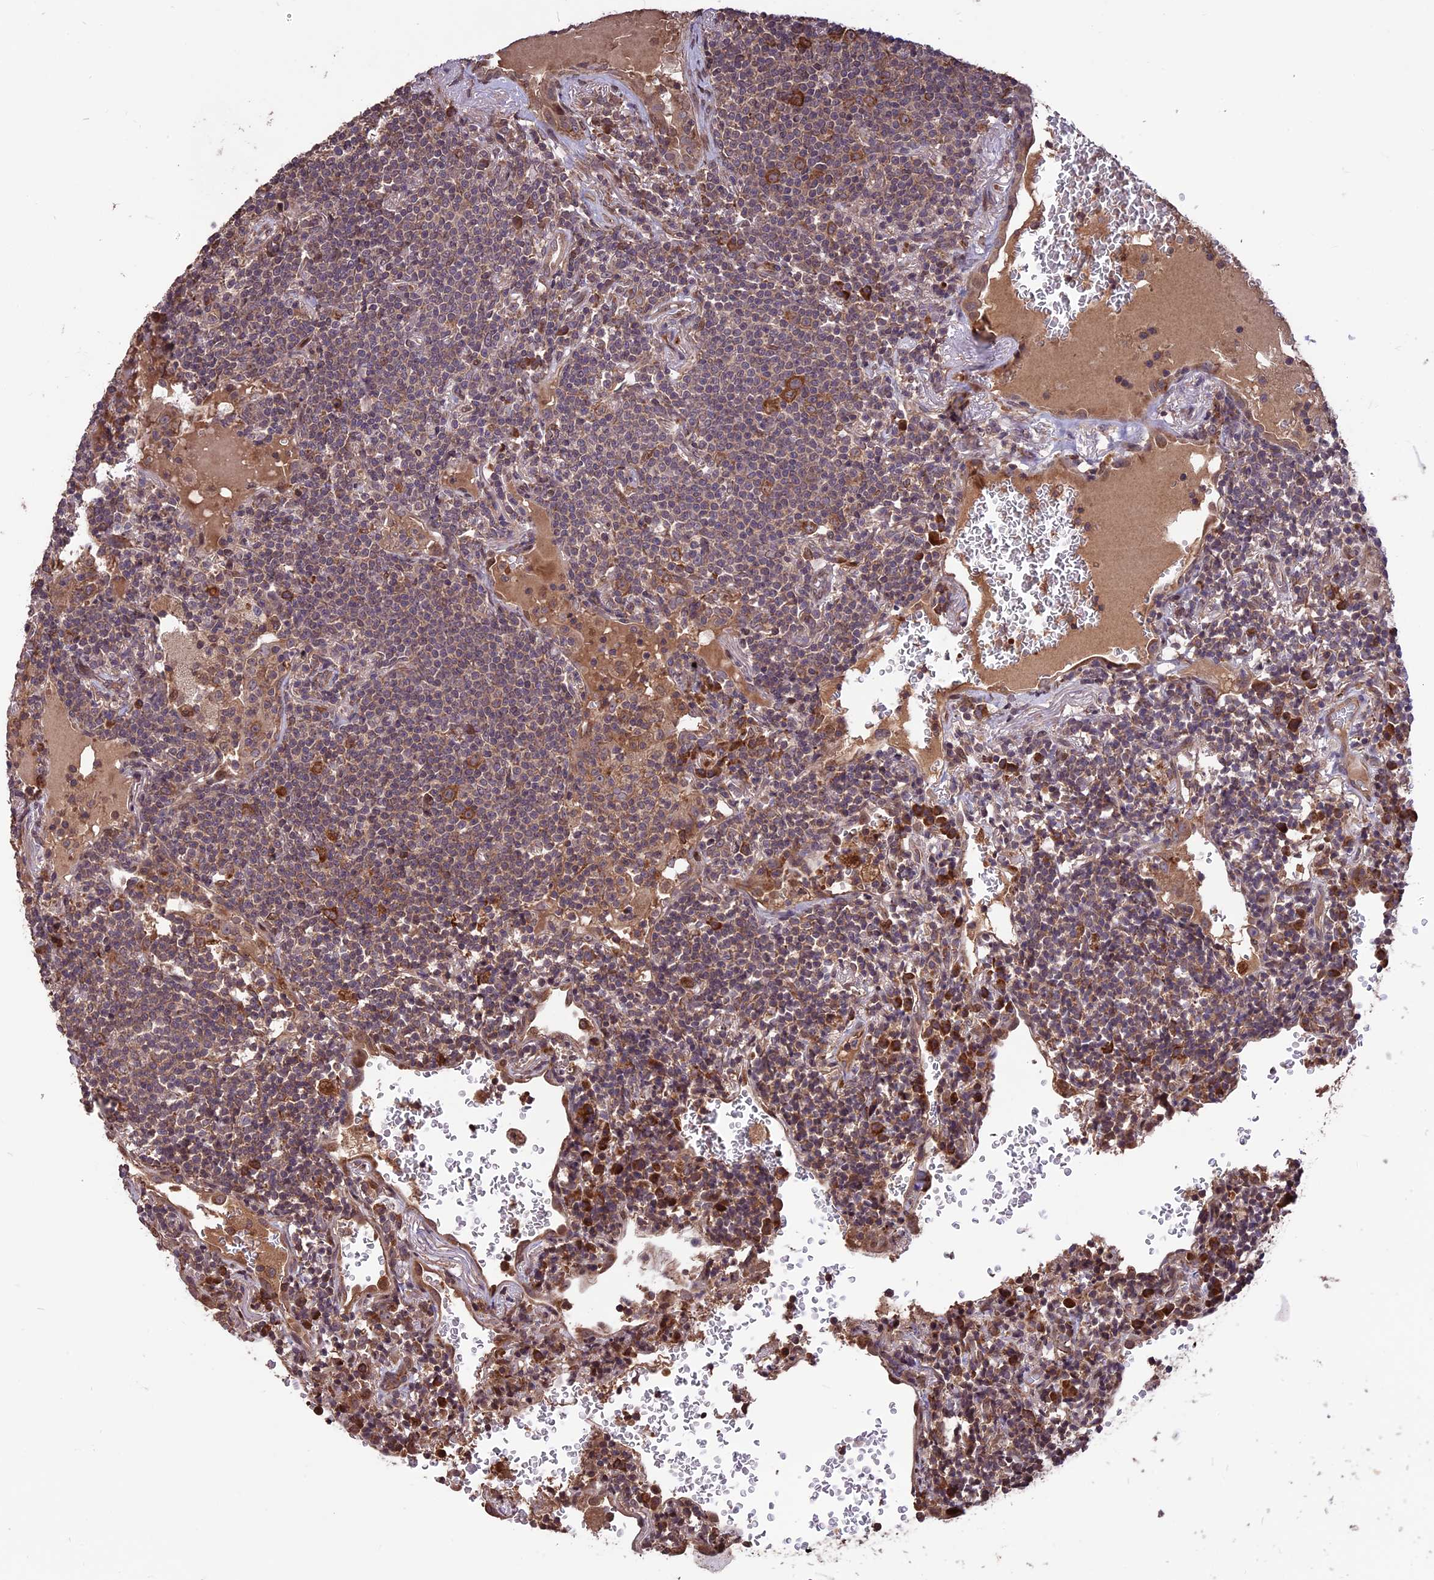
{"staining": {"intensity": "weak", "quantity": "<25%", "location": "cytoplasmic/membranous"}, "tissue": "lymphoma", "cell_type": "Tumor cells", "image_type": "cancer", "snomed": [{"axis": "morphology", "description": "Malignant lymphoma, non-Hodgkin's type, Low grade"}, {"axis": "topography", "description": "Lung"}], "caption": "Human lymphoma stained for a protein using IHC shows no staining in tumor cells.", "gene": "ZNF598", "patient": {"sex": "female", "age": 71}}